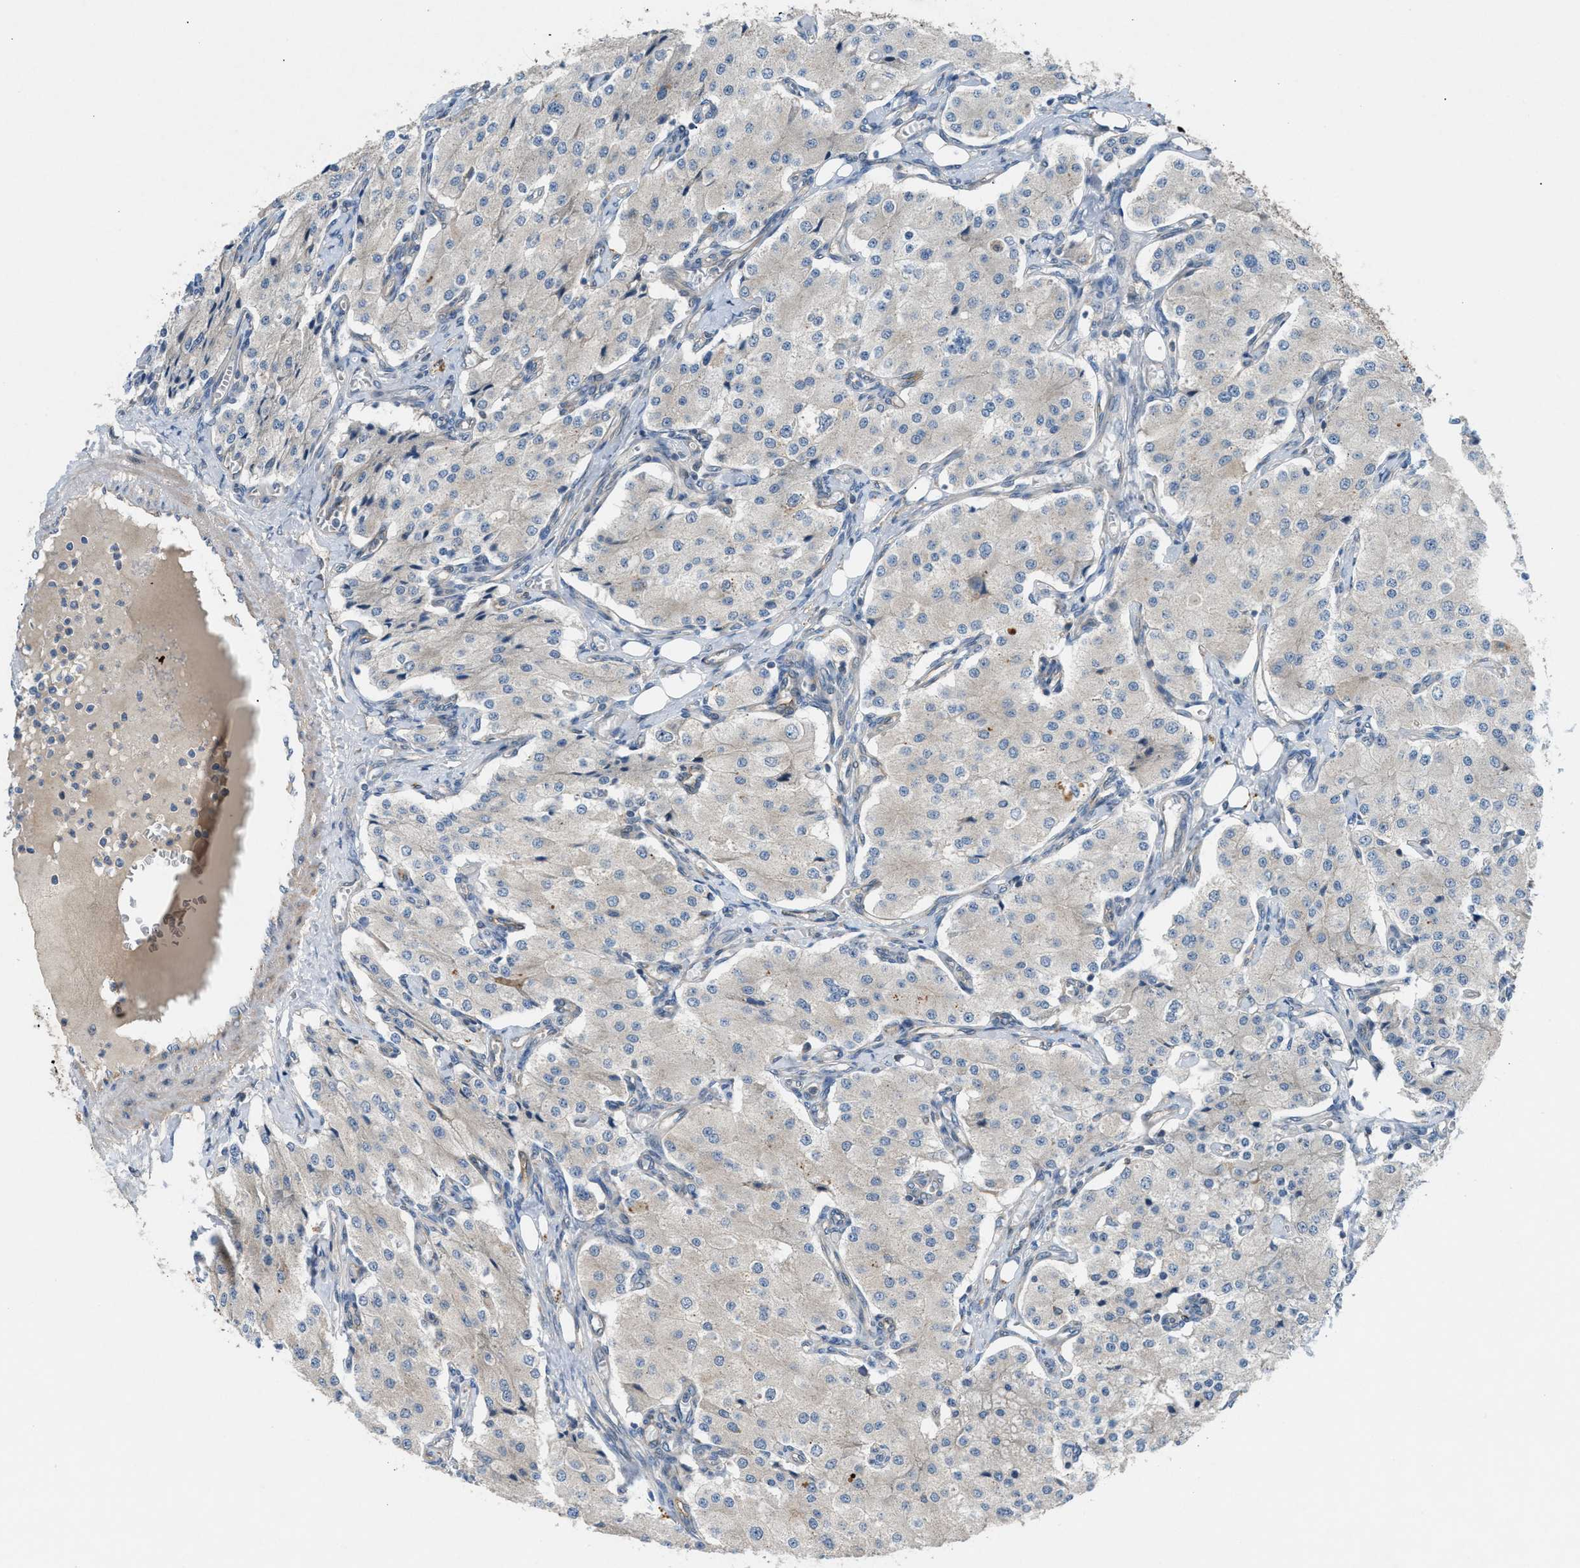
{"staining": {"intensity": "negative", "quantity": "none", "location": "none"}, "tissue": "carcinoid", "cell_type": "Tumor cells", "image_type": "cancer", "snomed": [{"axis": "morphology", "description": "Carcinoid, malignant, NOS"}, {"axis": "topography", "description": "Colon"}], "caption": "Immunohistochemistry (IHC) micrograph of neoplastic tissue: human carcinoid stained with DAB reveals no significant protein expression in tumor cells.", "gene": "CYB5D1", "patient": {"sex": "female", "age": 52}}